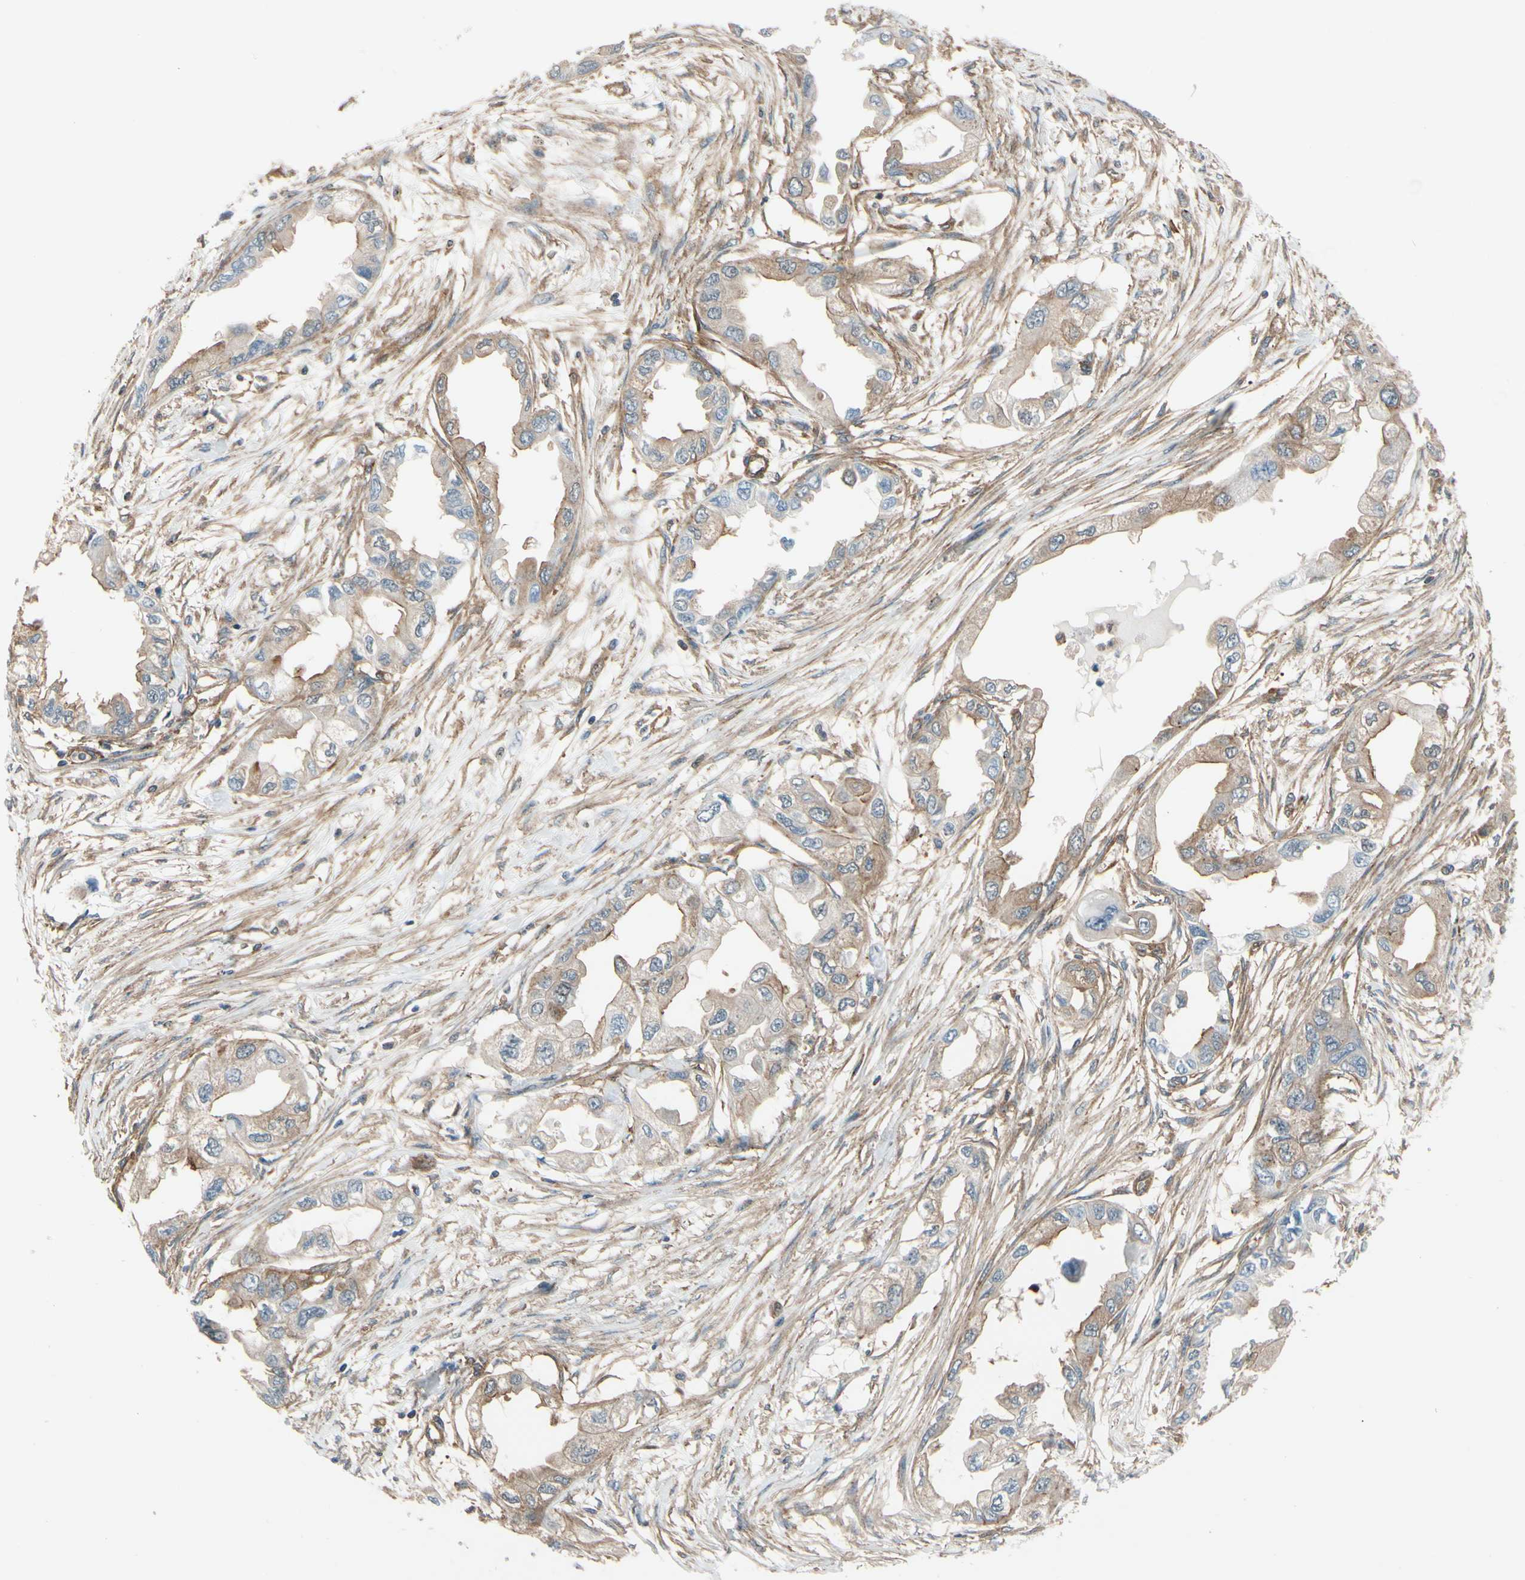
{"staining": {"intensity": "weak", "quantity": "25%-75%", "location": "cytoplasmic/membranous"}, "tissue": "endometrial cancer", "cell_type": "Tumor cells", "image_type": "cancer", "snomed": [{"axis": "morphology", "description": "Adenocarcinoma, NOS"}, {"axis": "topography", "description": "Endometrium"}], "caption": "Brown immunohistochemical staining in endometrial cancer reveals weak cytoplasmic/membranous positivity in about 25%-75% of tumor cells. The staining is performed using DAB (3,3'-diaminobenzidine) brown chromogen to label protein expression. The nuclei are counter-stained blue using hematoxylin.", "gene": "EPS15", "patient": {"sex": "female", "age": 67}}